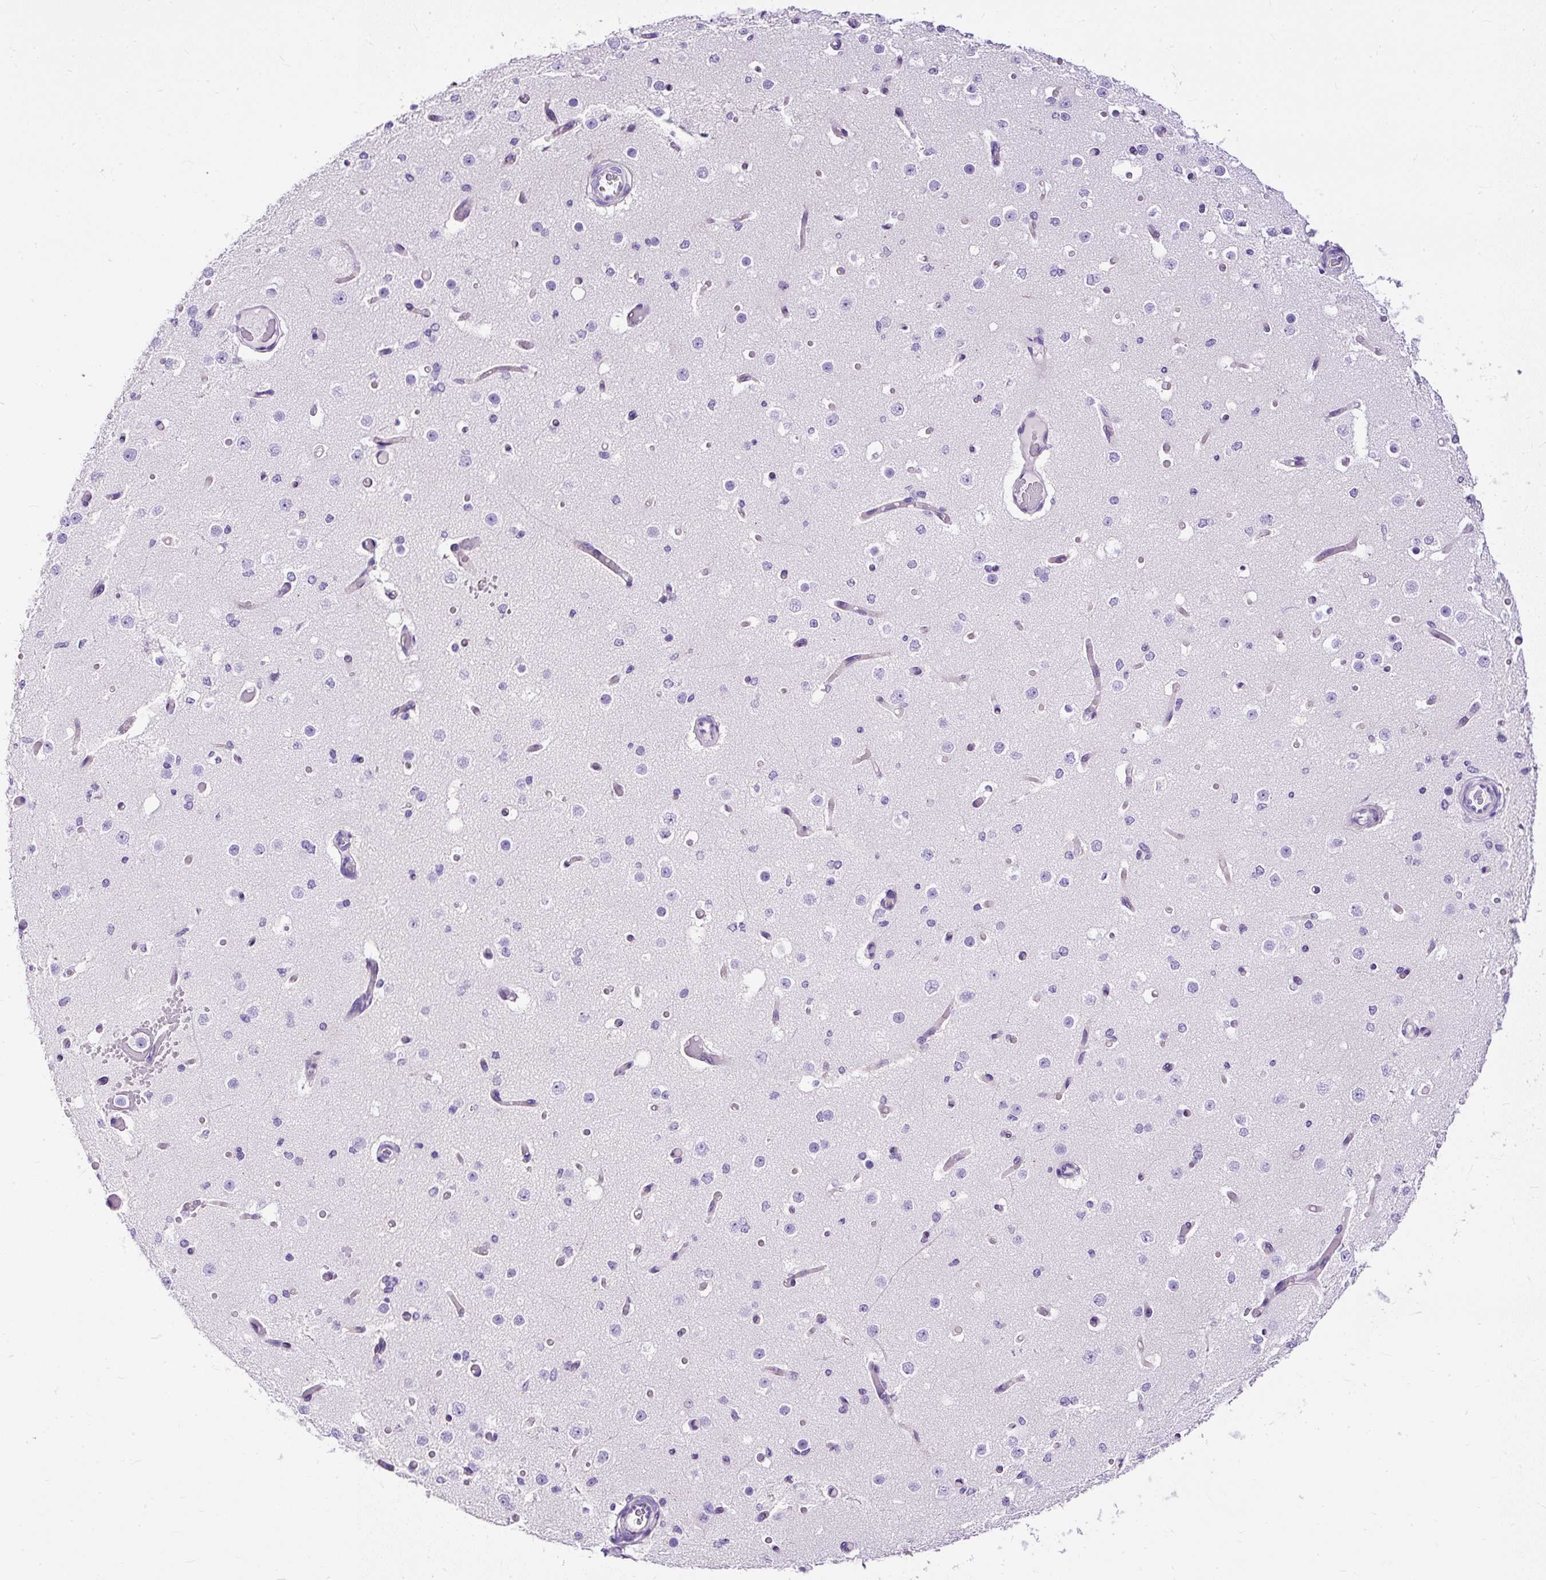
{"staining": {"intensity": "negative", "quantity": "none", "location": "none"}, "tissue": "cerebral cortex", "cell_type": "Endothelial cells", "image_type": "normal", "snomed": [{"axis": "morphology", "description": "Normal tissue, NOS"}, {"axis": "morphology", "description": "Inflammation, NOS"}, {"axis": "topography", "description": "Cerebral cortex"}], "caption": "The IHC photomicrograph has no significant positivity in endothelial cells of cerebral cortex.", "gene": "STOX2", "patient": {"sex": "male", "age": 6}}